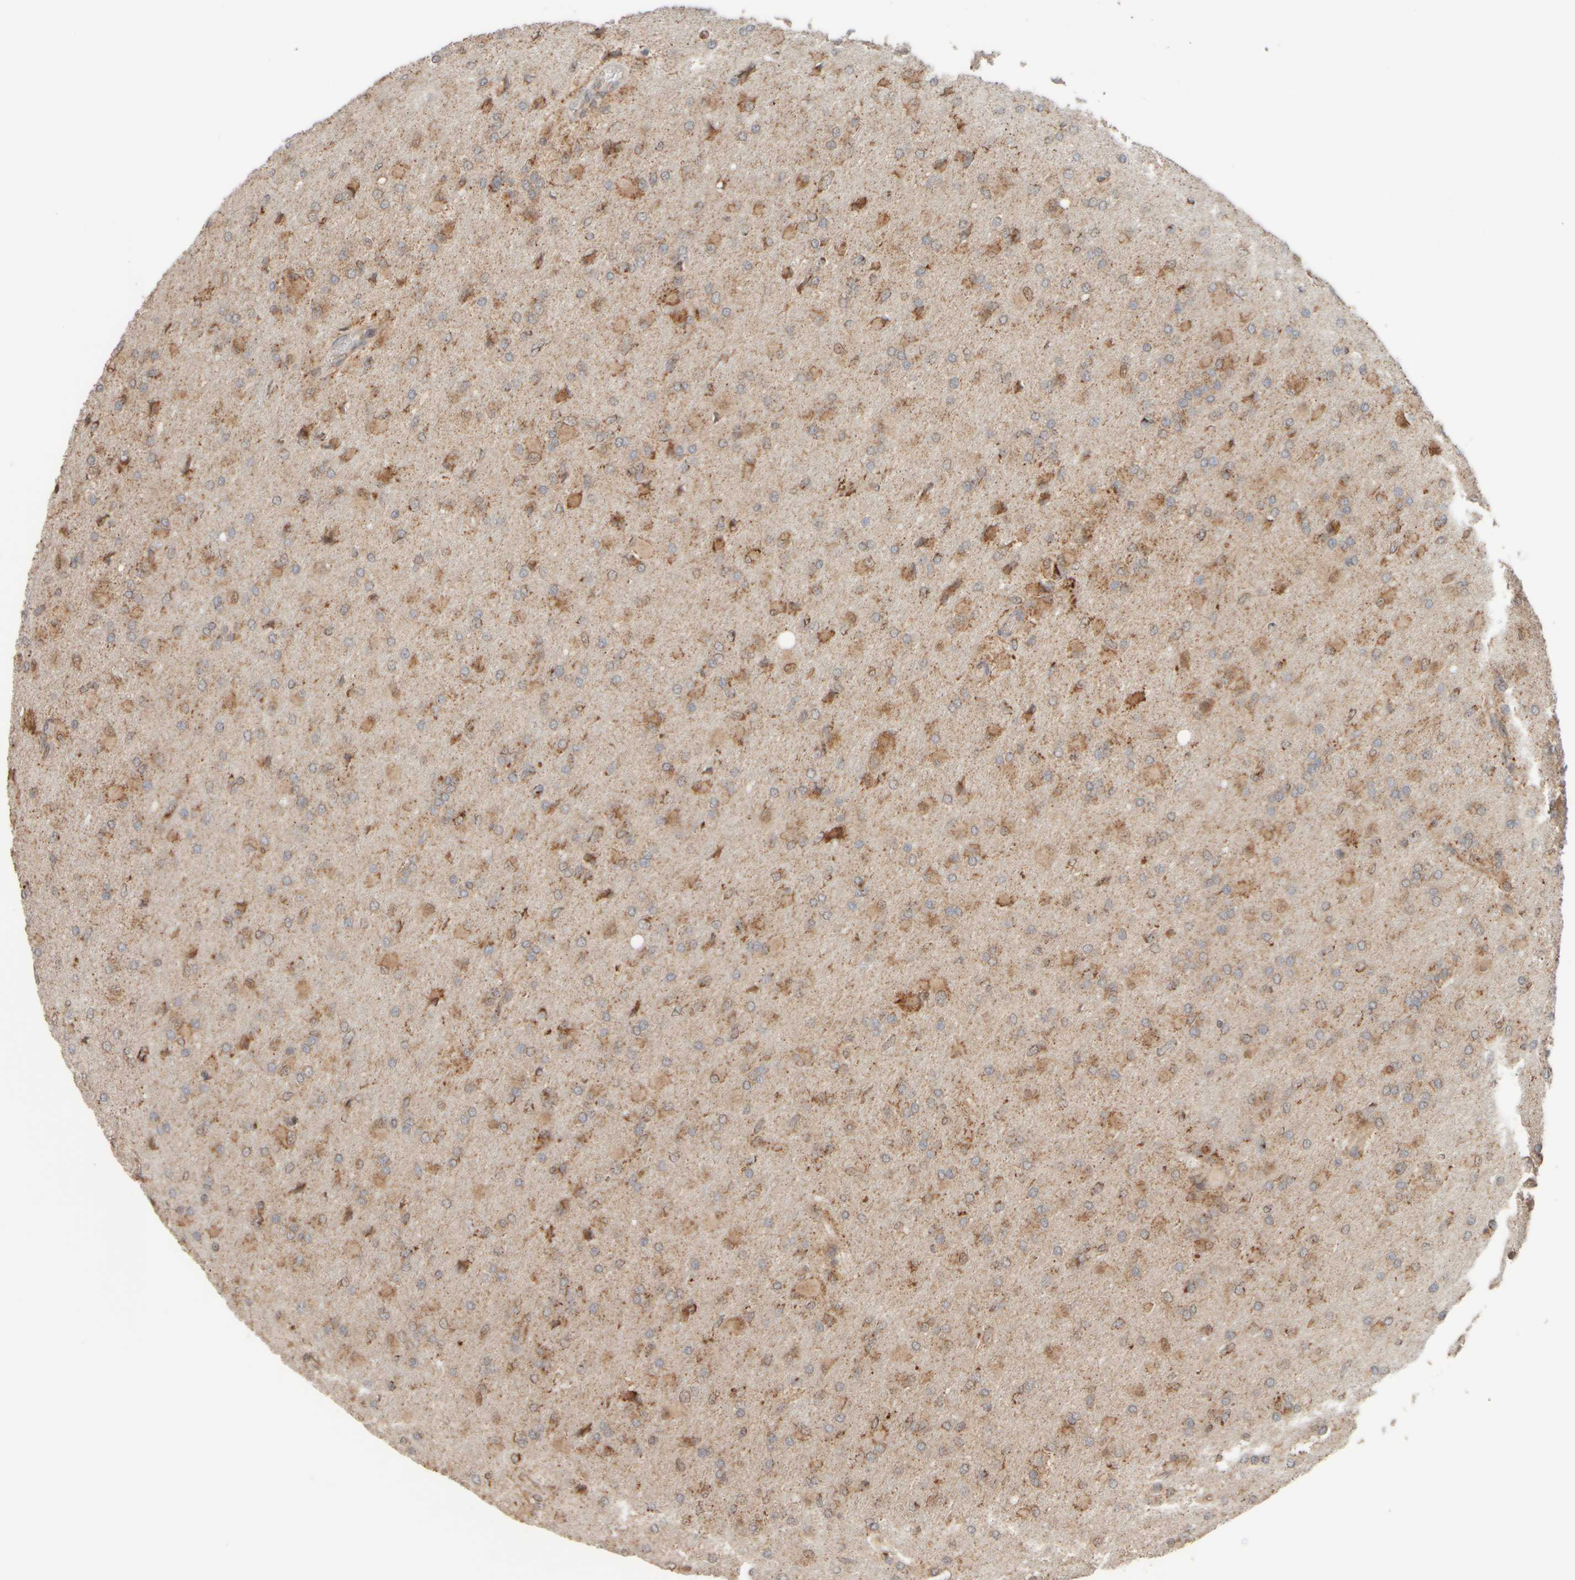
{"staining": {"intensity": "moderate", "quantity": ">75%", "location": "cytoplasmic/membranous"}, "tissue": "glioma", "cell_type": "Tumor cells", "image_type": "cancer", "snomed": [{"axis": "morphology", "description": "Glioma, malignant, High grade"}, {"axis": "topography", "description": "Cerebral cortex"}], "caption": "Protein positivity by immunohistochemistry demonstrates moderate cytoplasmic/membranous expression in approximately >75% of tumor cells in glioma.", "gene": "EIF2B3", "patient": {"sex": "female", "age": 36}}